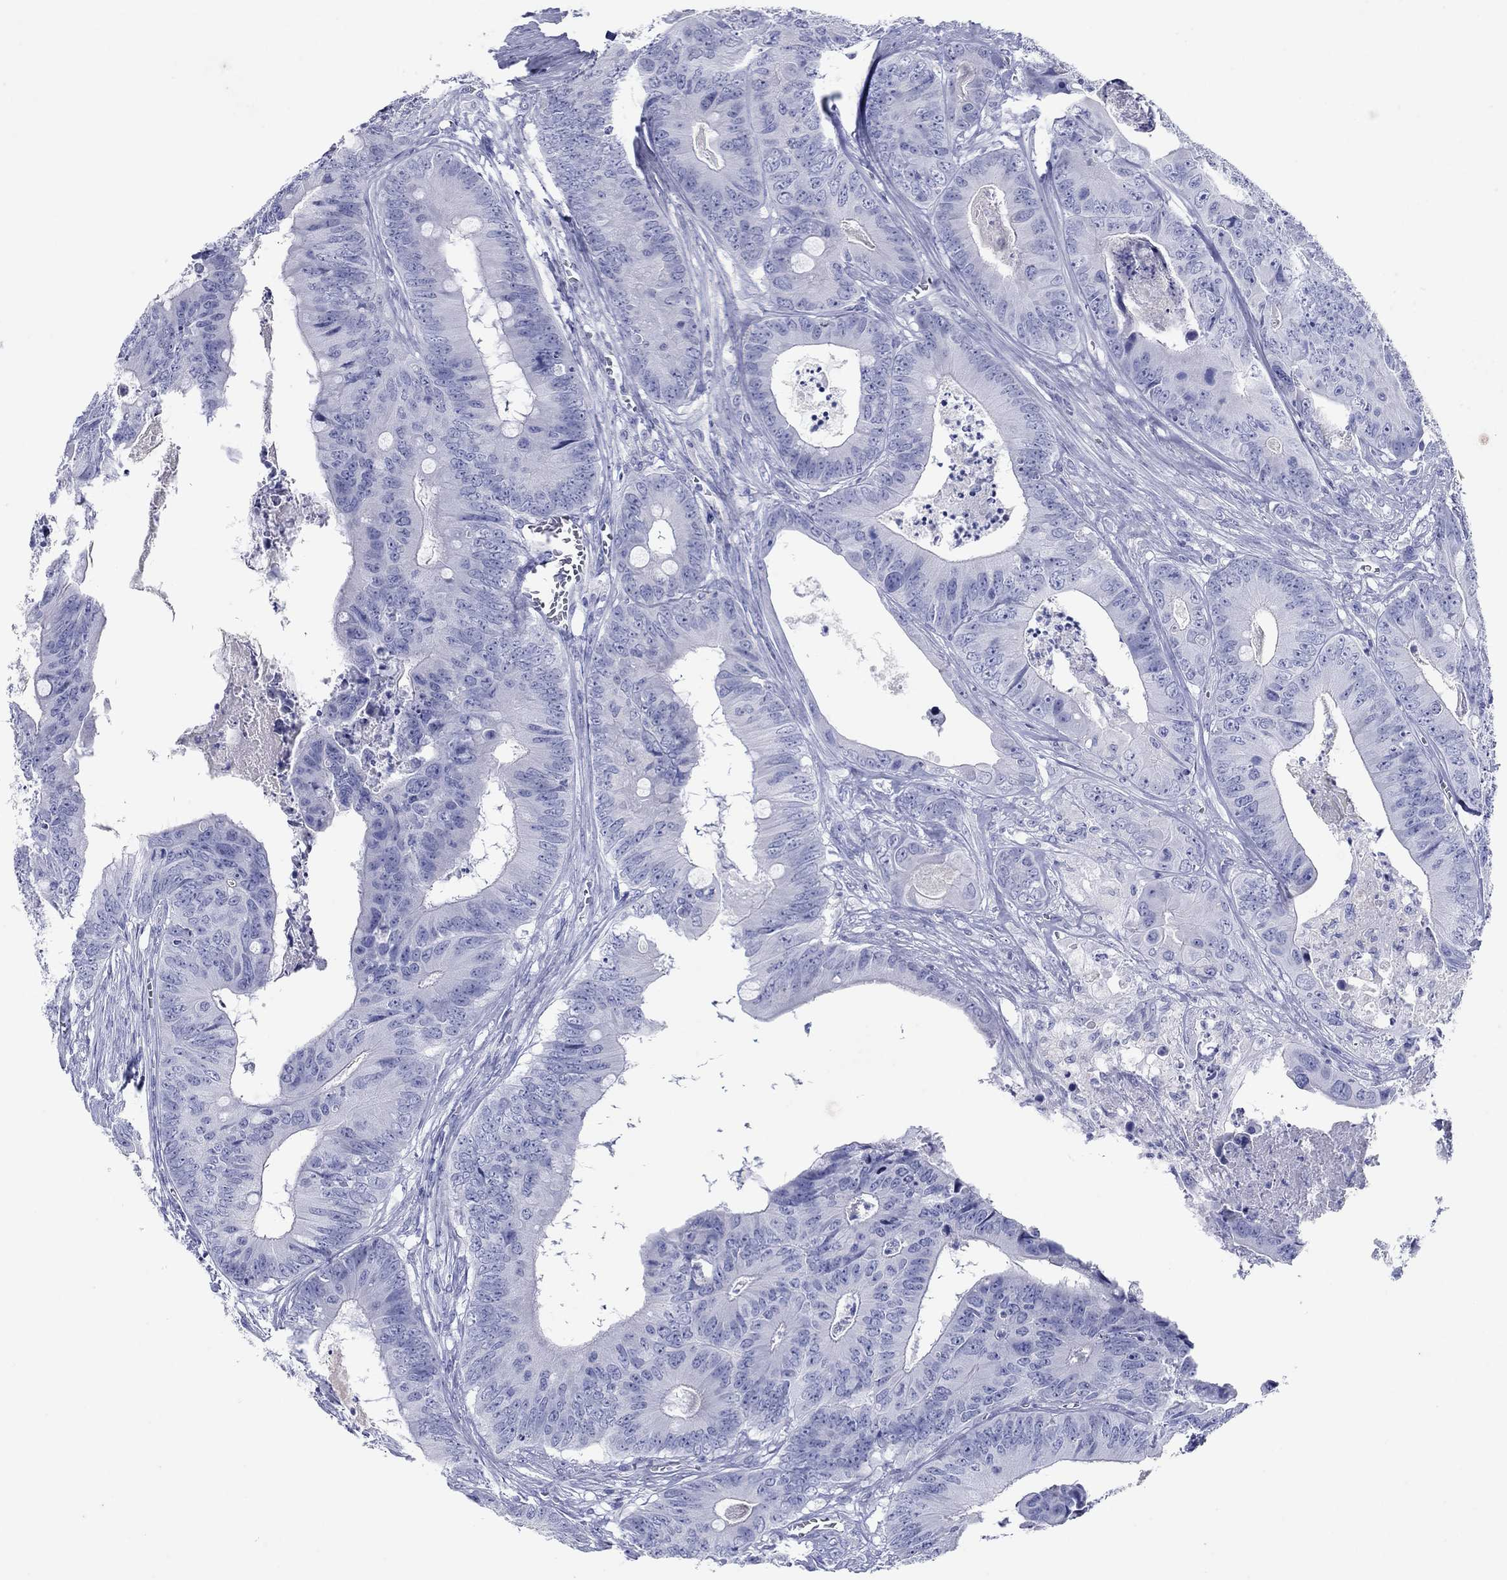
{"staining": {"intensity": "negative", "quantity": "none", "location": "none"}, "tissue": "colorectal cancer", "cell_type": "Tumor cells", "image_type": "cancer", "snomed": [{"axis": "morphology", "description": "Adenocarcinoma, NOS"}, {"axis": "topography", "description": "Colon"}], "caption": "Immunohistochemistry (IHC) of human adenocarcinoma (colorectal) displays no expression in tumor cells.", "gene": "ATP4A", "patient": {"sex": "male", "age": 84}}